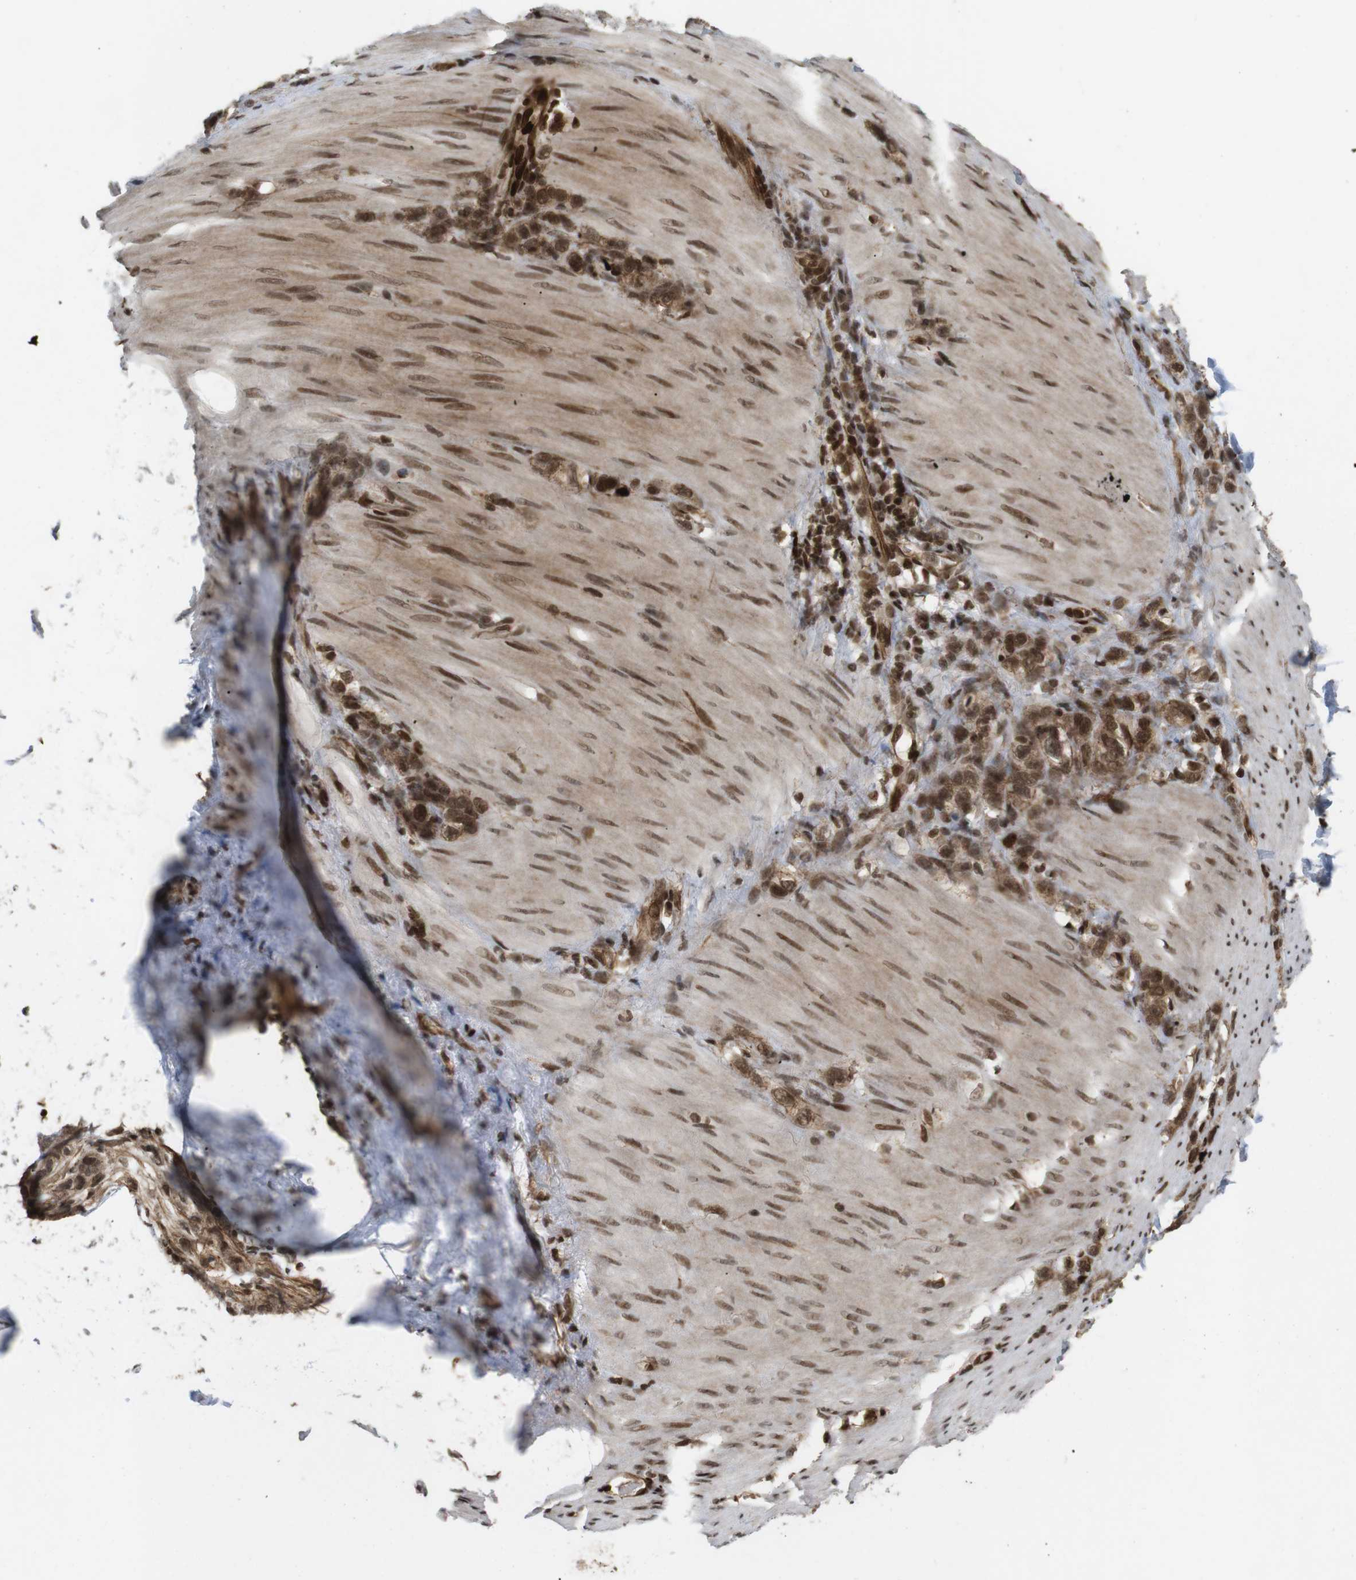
{"staining": {"intensity": "moderate", "quantity": ">75%", "location": "cytoplasmic/membranous,nuclear"}, "tissue": "stomach cancer", "cell_type": "Tumor cells", "image_type": "cancer", "snomed": [{"axis": "morphology", "description": "Normal tissue, NOS"}, {"axis": "morphology", "description": "Adenocarcinoma, NOS"}, {"axis": "morphology", "description": "Adenocarcinoma, High grade"}, {"axis": "topography", "description": "Stomach, upper"}, {"axis": "topography", "description": "Stomach"}], "caption": "Immunohistochemistry (IHC) micrograph of stomach cancer stained for a protein (brown), which displays medium levels of moderate cytoplasmic/membranous and nuclear positivity in approximately >75% of tumor cells.", "gene": "SP2", "patient": {"sex": "female", "age": 65}}